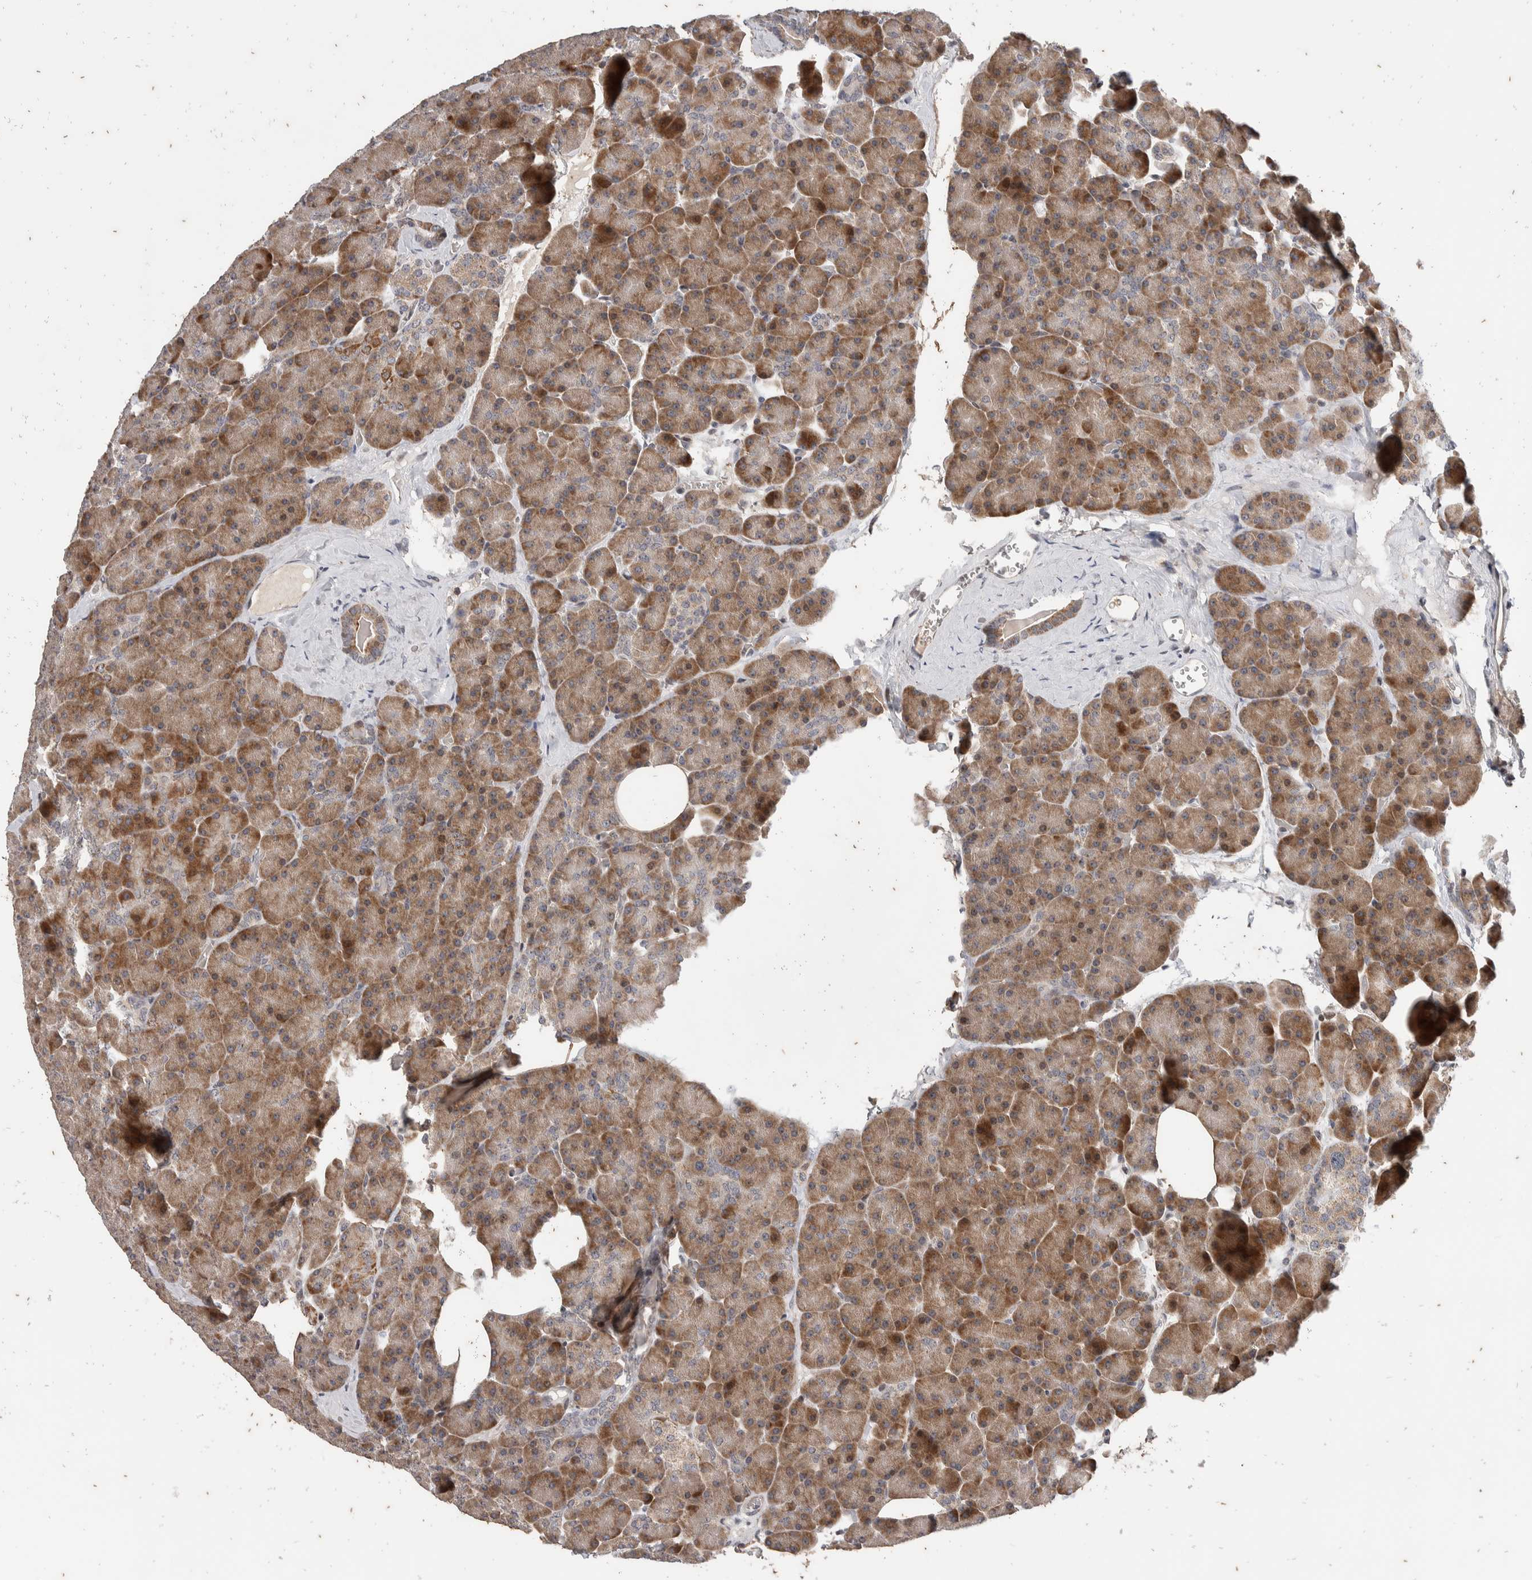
{"staining": {"intensity": "moderate", "quantity": ">75%", "location": "cytoplasmic/membranous"}, "tissue": "pancreas", "cell_type": "Exocrine glandular cells", "image_type": "normal", "snomed": [{"axis": "morphology", "description": "Normal tissue, NOS"}, {"axis": "morphology", "description": "Carcinoid, malignant, NOS"}, {"axis": "topography", "description": "Pancreas"}], "caption": "Protein analysis of normal pancreas displays moderate cytoplasmic/membranous staining in about >75% of exocrine glandular cells. Using DAB (3,3'-diaminobenzidine) (brown) and hematoxylin (blue) stains, captured at high magnification using brightfield microscopy.", "gene": "ATXN7L1", "patient": {"sex": "female", "age": 35}}